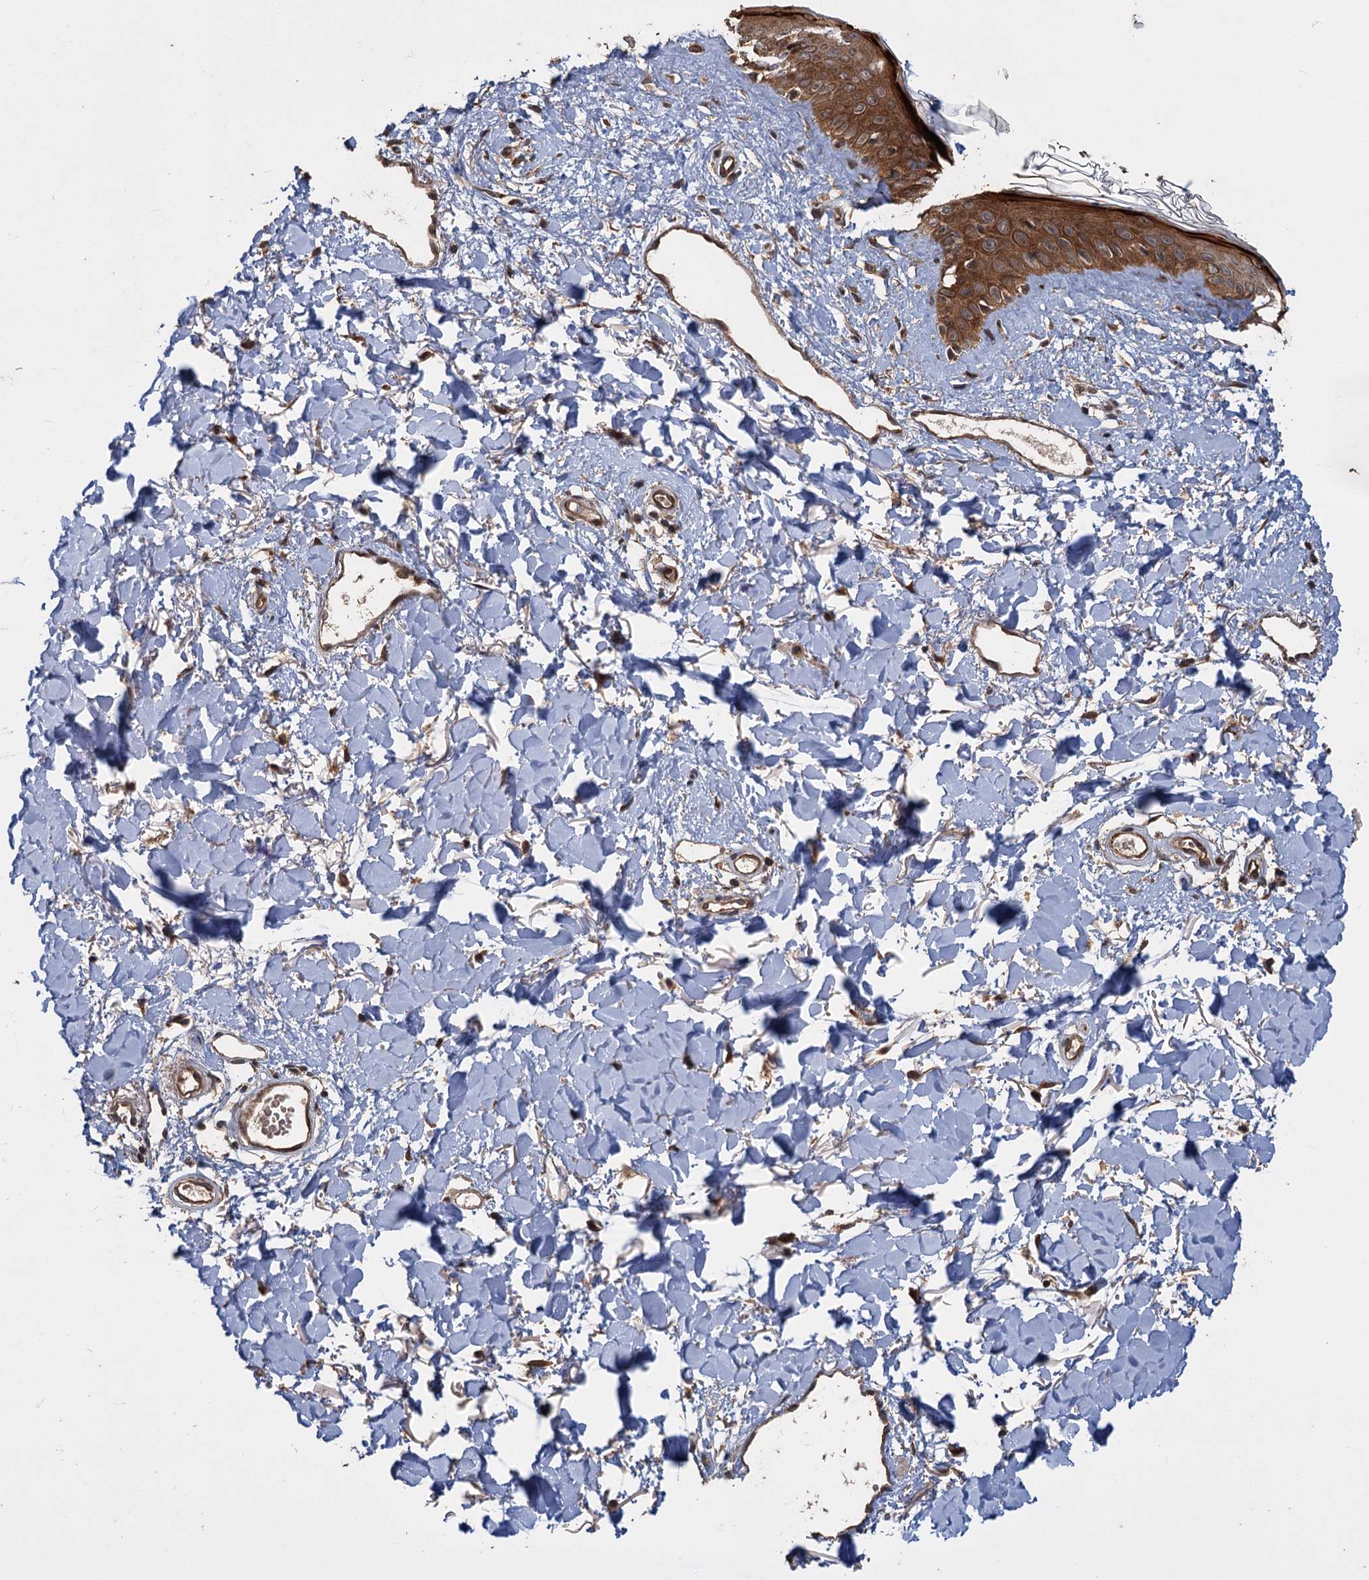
{"staining": {"intensity": "moderate", "quantity": ">75%", "location": "cytoplasmic/membranous,nuclear"}, "tissue": "skin", "cell_type": "Fibroblasts", "image_type": "normal", "snomed": [{"axis": "morphology", "description": "Normal tissue, NOS"}, {"axis": "topography", "description": "Skin"}], "caption": "Moderate cytoplasmic/membranous,nuclear expression is identified in approximately >75% of fibroblasts in normal skin.", "gene": "KANSL2", "patient": {"sex": "female", "age": 58}}